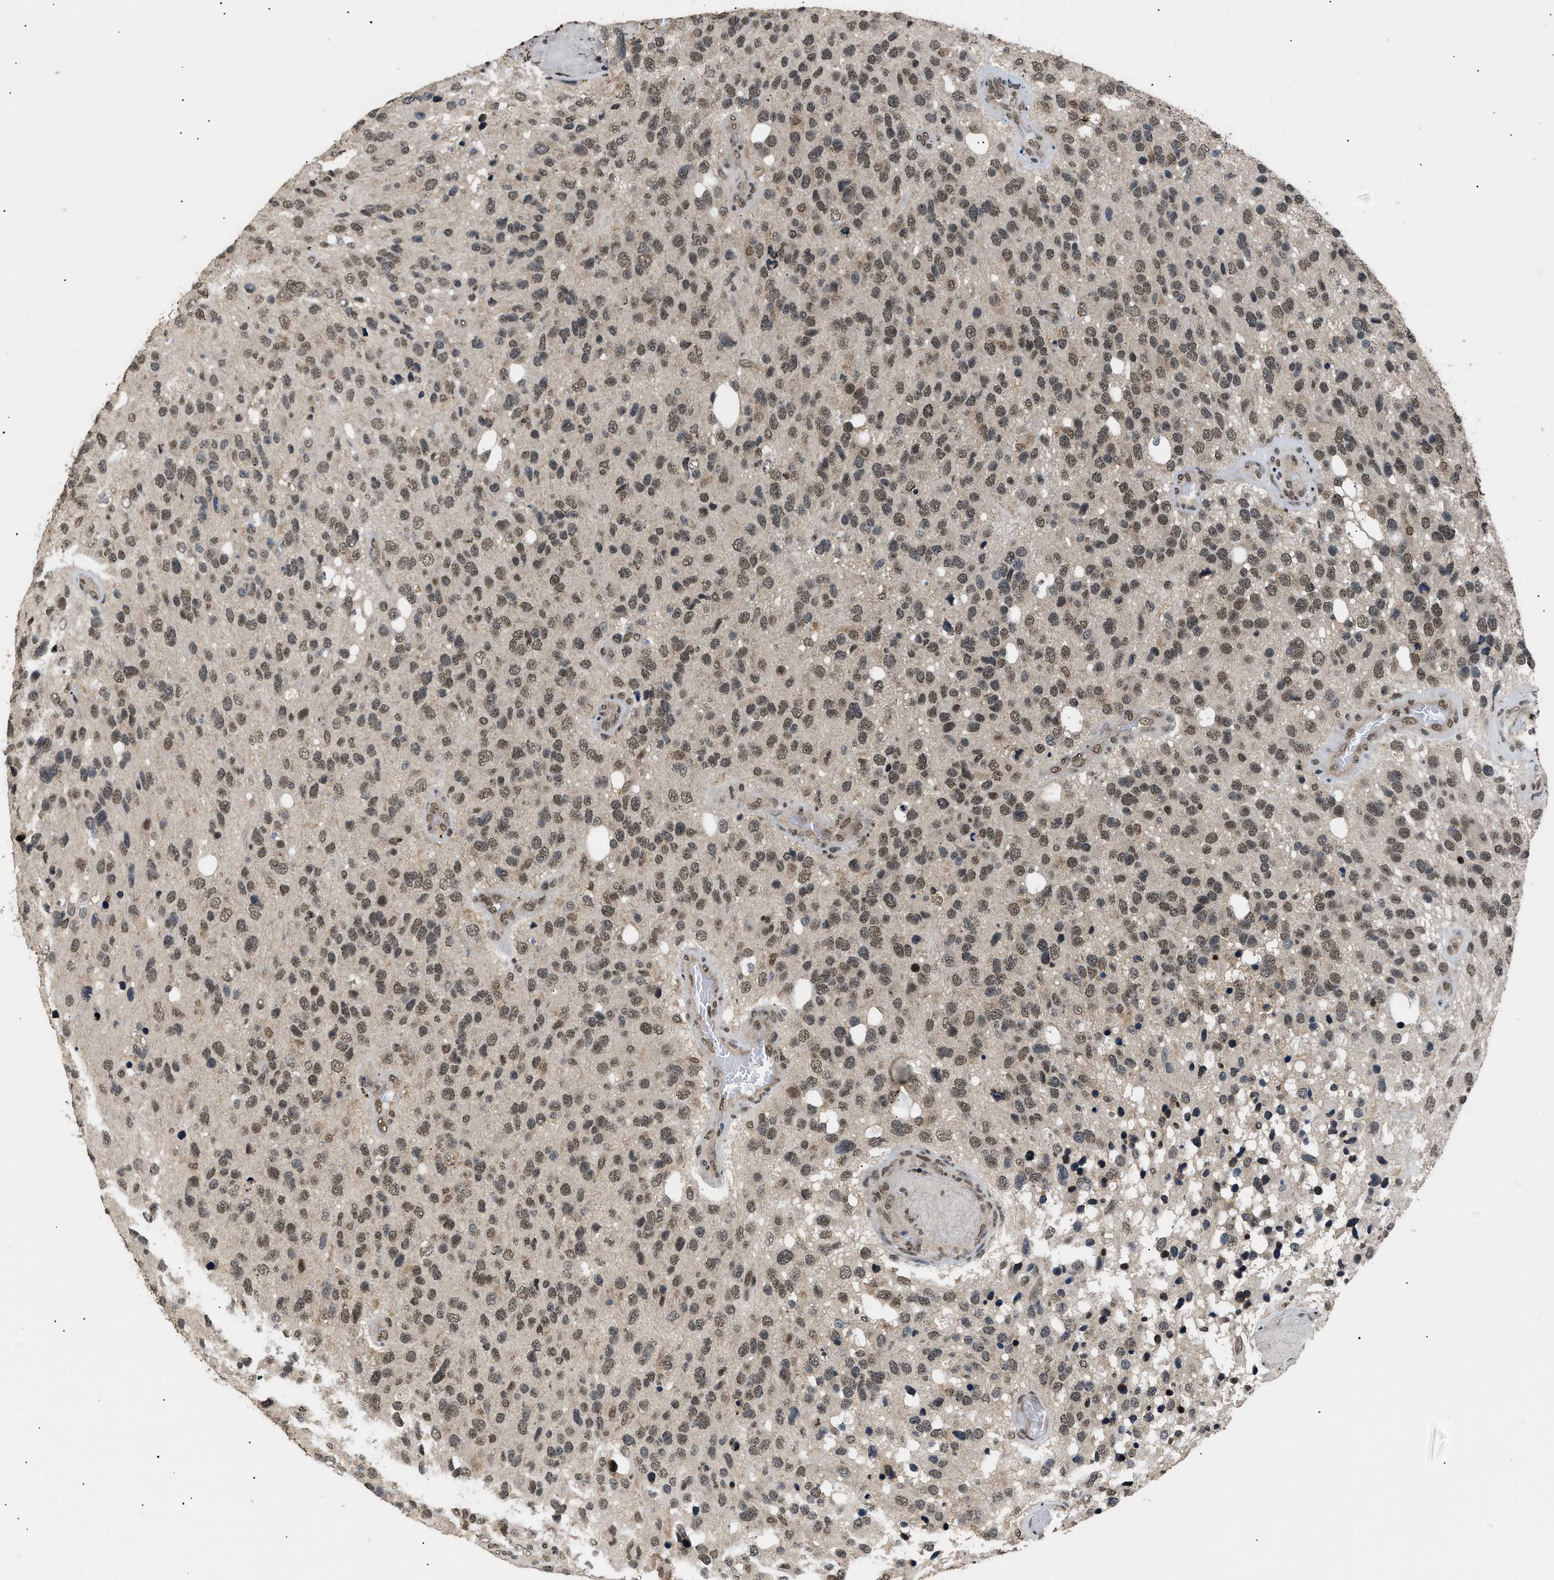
{"staining": {"intensity": "moderate", "quantity": ">75%", "location": "nuclear"}, "tissue": "glioma", "cell_type": "Tumor cells", "image_type": "cancer", "snomed": [{"axis": "morphology", "description": "Glioma, malignant, High grade"}, {"axis": "topography", "description": "Brain"}], "caption": "This is a photomicrograph of immunohistochemistry (IHC) staining of glioma, which shows moderate expression in the nuclear of tumor cells.", "gene": "RBM5", "patient": {"sex": "female", "age": 58}}